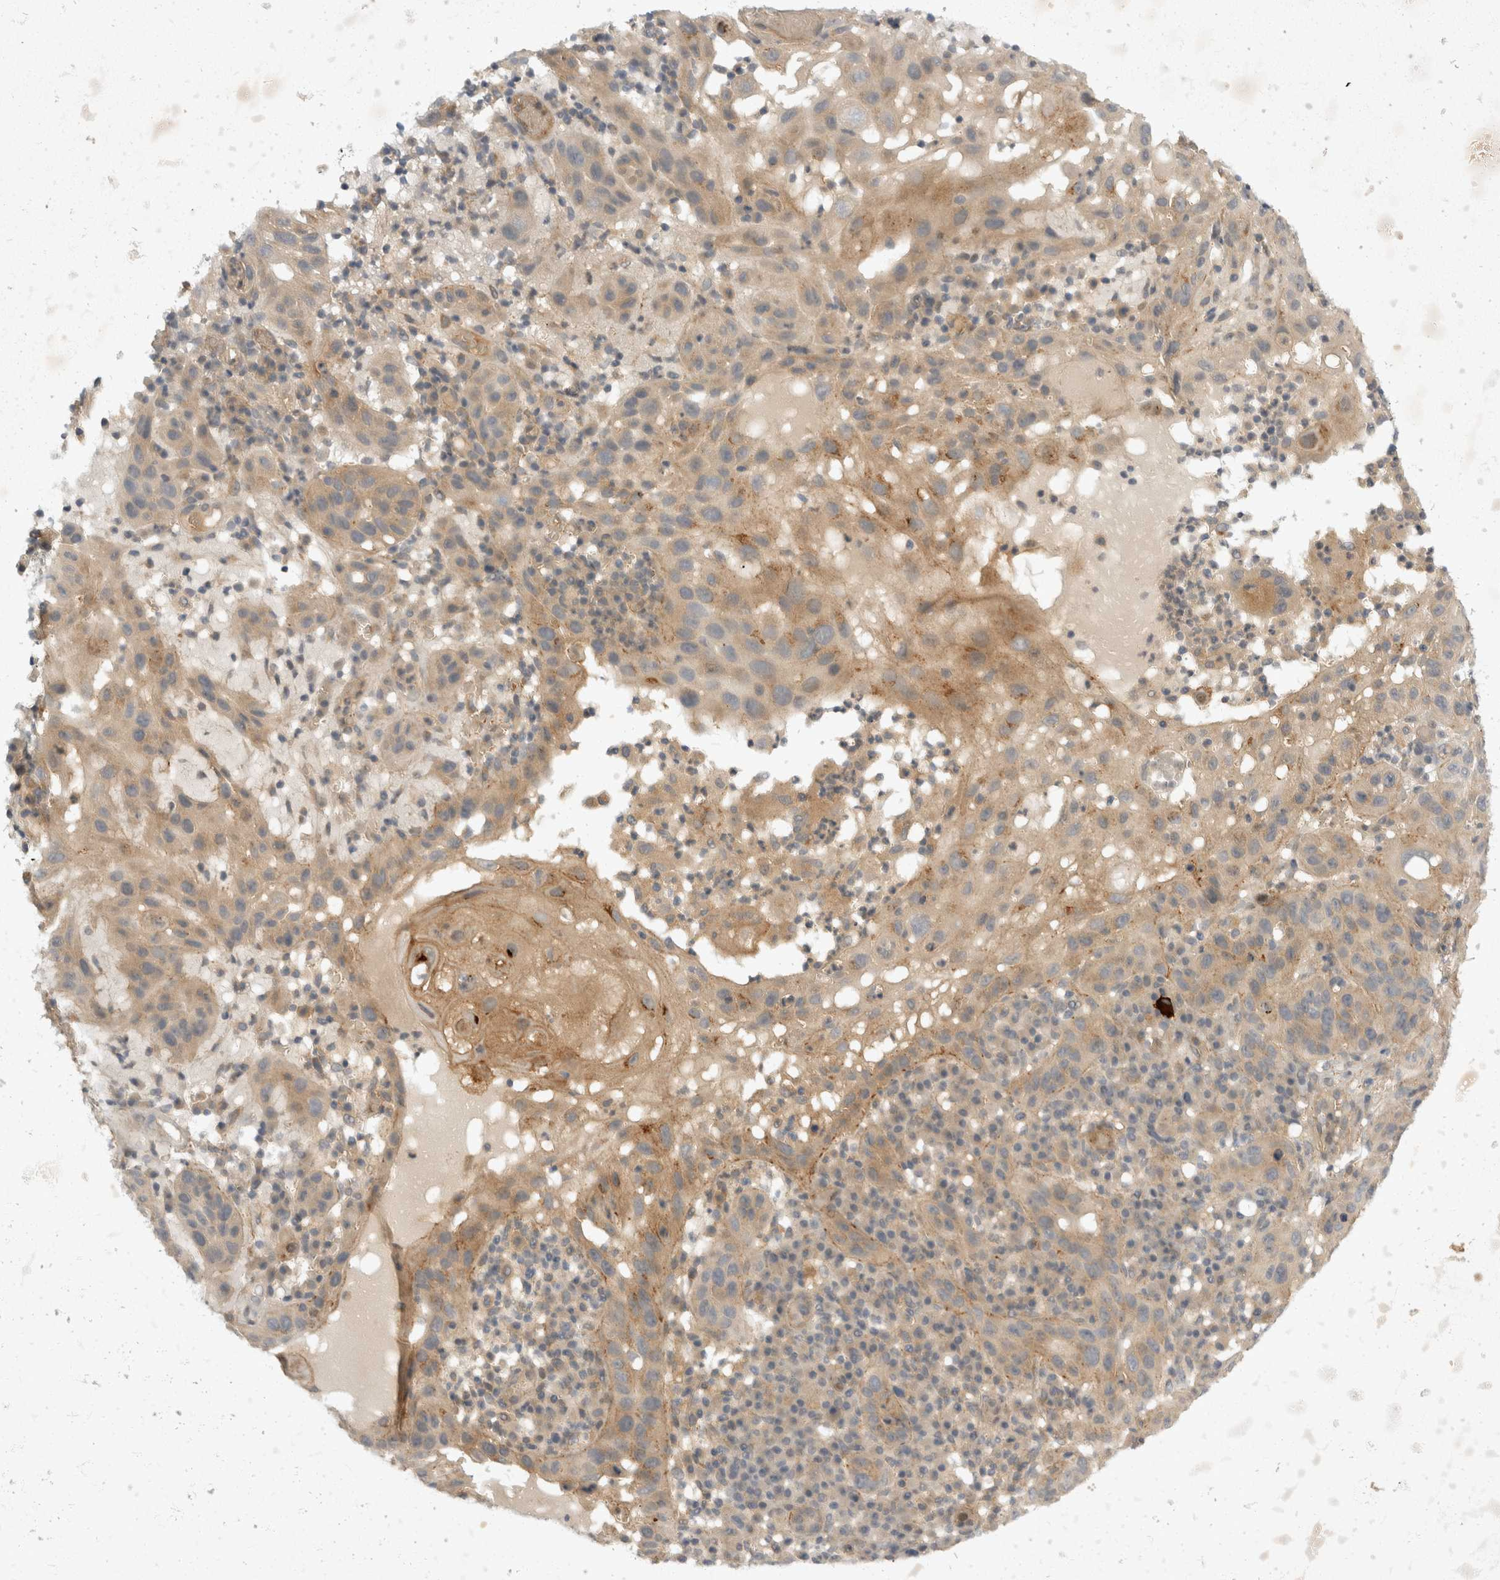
{"staining": {"intensity": "moderate", "quantity": "25%-75%", "location": "cytoplasmic/membranous"}, "tissue": "skin cancer", "cell_type": "Tumor cells", "image_type": "cancer", "snomed": [{"axis": "morphology", "description": "Normal tissue, NOS"}, {"axis": "morphology", "description": "Squamous cell carcinoma, NOS"}, {"axis": "topography", "description": "Skin"}], "caption": "Skin squamous cell carcinoma stained for a protein (brown) exhibits moderate cytoplasmic/membranous positive positivity in approximately 25%-75% of tumor cells.", "gene": "TOM1L2", "patient": {"sex": "female", "age": 96}}